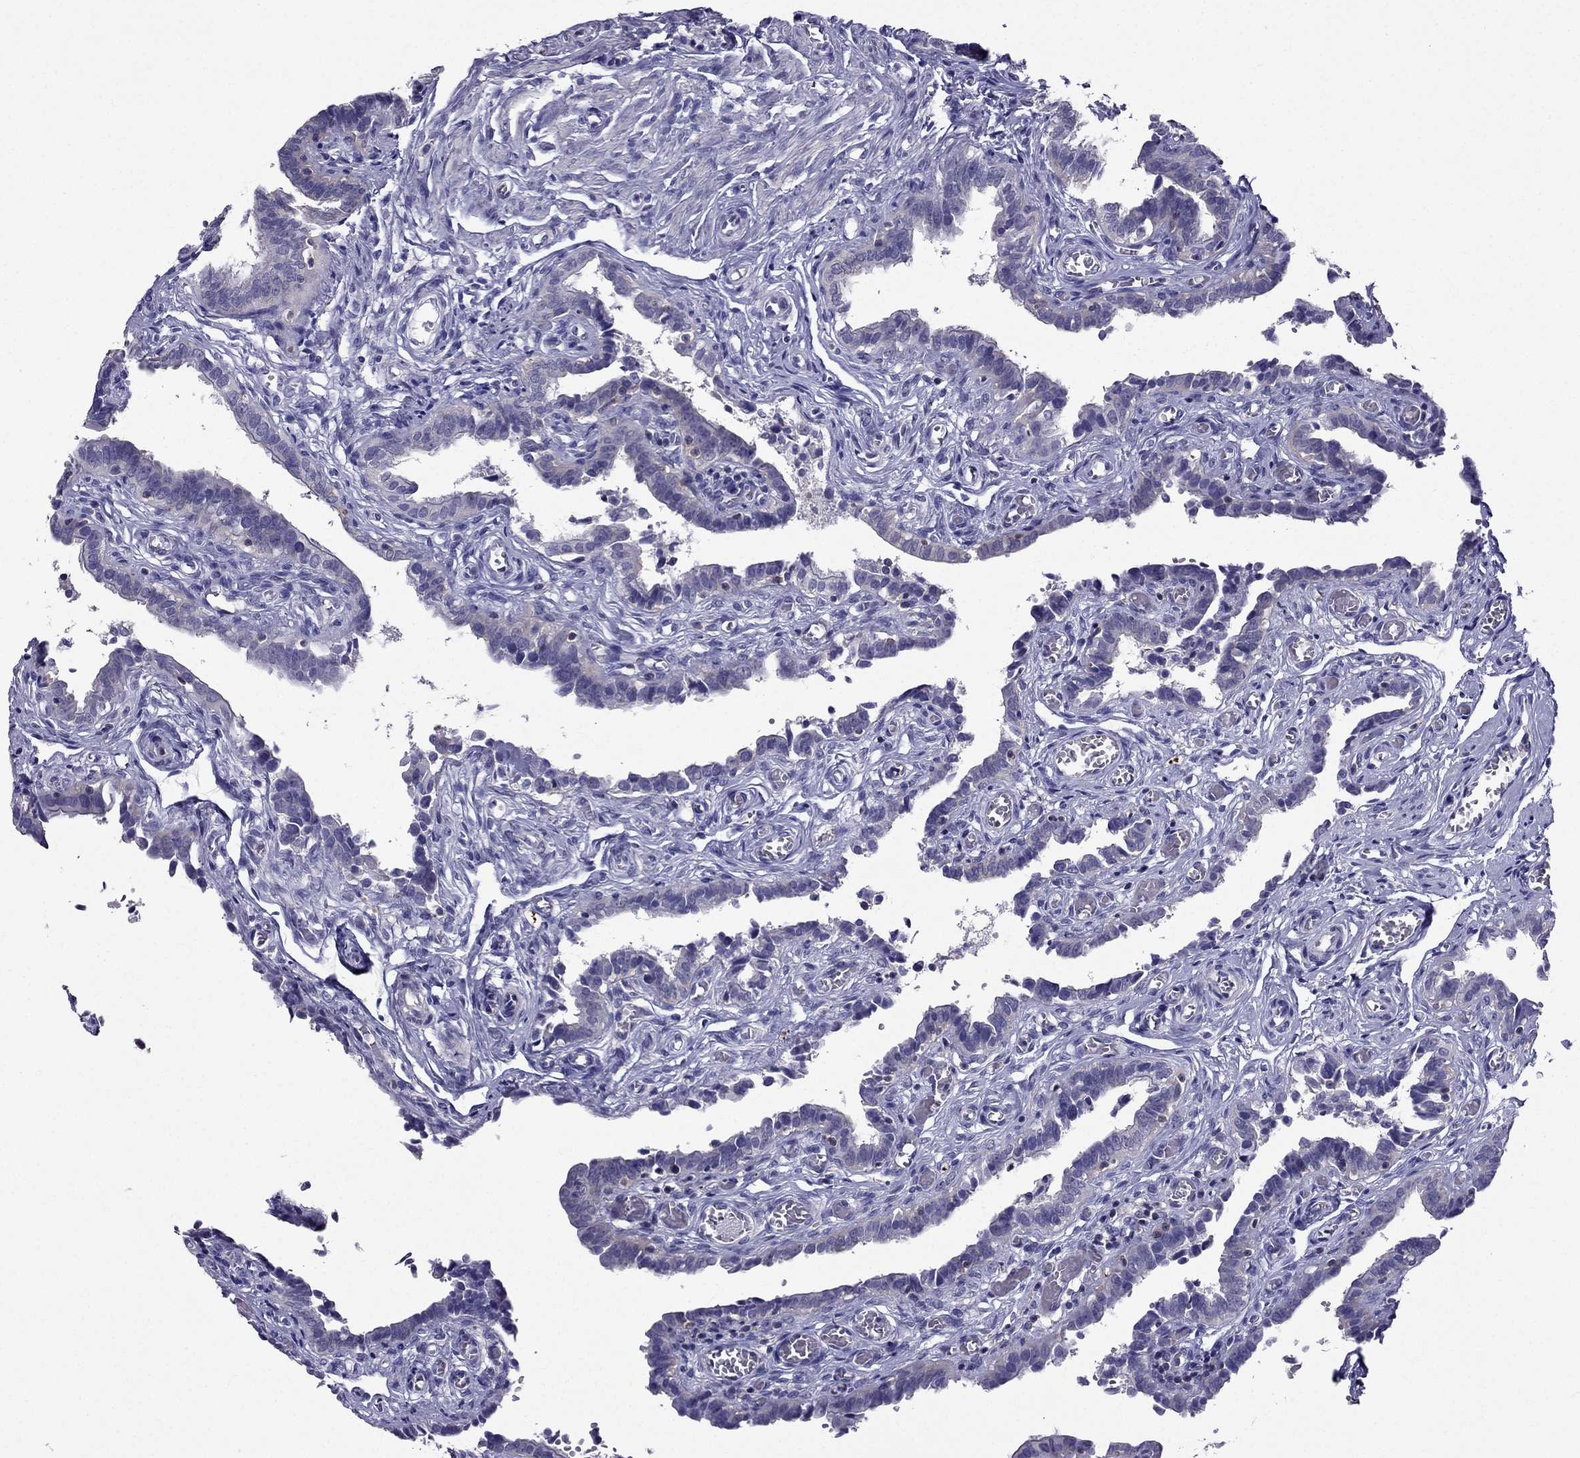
{"staining": {"intensity": "negative", "quantity": "none", "location": "none"}, "tissue": "fallopian tube", "cell_type": "Glandular cells", "image_type": "normal", "snomed": [{"axis": "morphology", "description": "Normal tissue, NOS"}, {"axis": "morphology", "description": "Carcinoma, endometroid"}, {"axis": "topography", "description": "Fallopian tube"}, {"axis": "topography", "description": "Ovary"}], "caption": "Fallopian tube stained for a protein using immunohistochemistry (IHC) exhibits no positivity glandular cells.", "gene": "AAK1", "patient": {"sex": "female", "age": 42}}